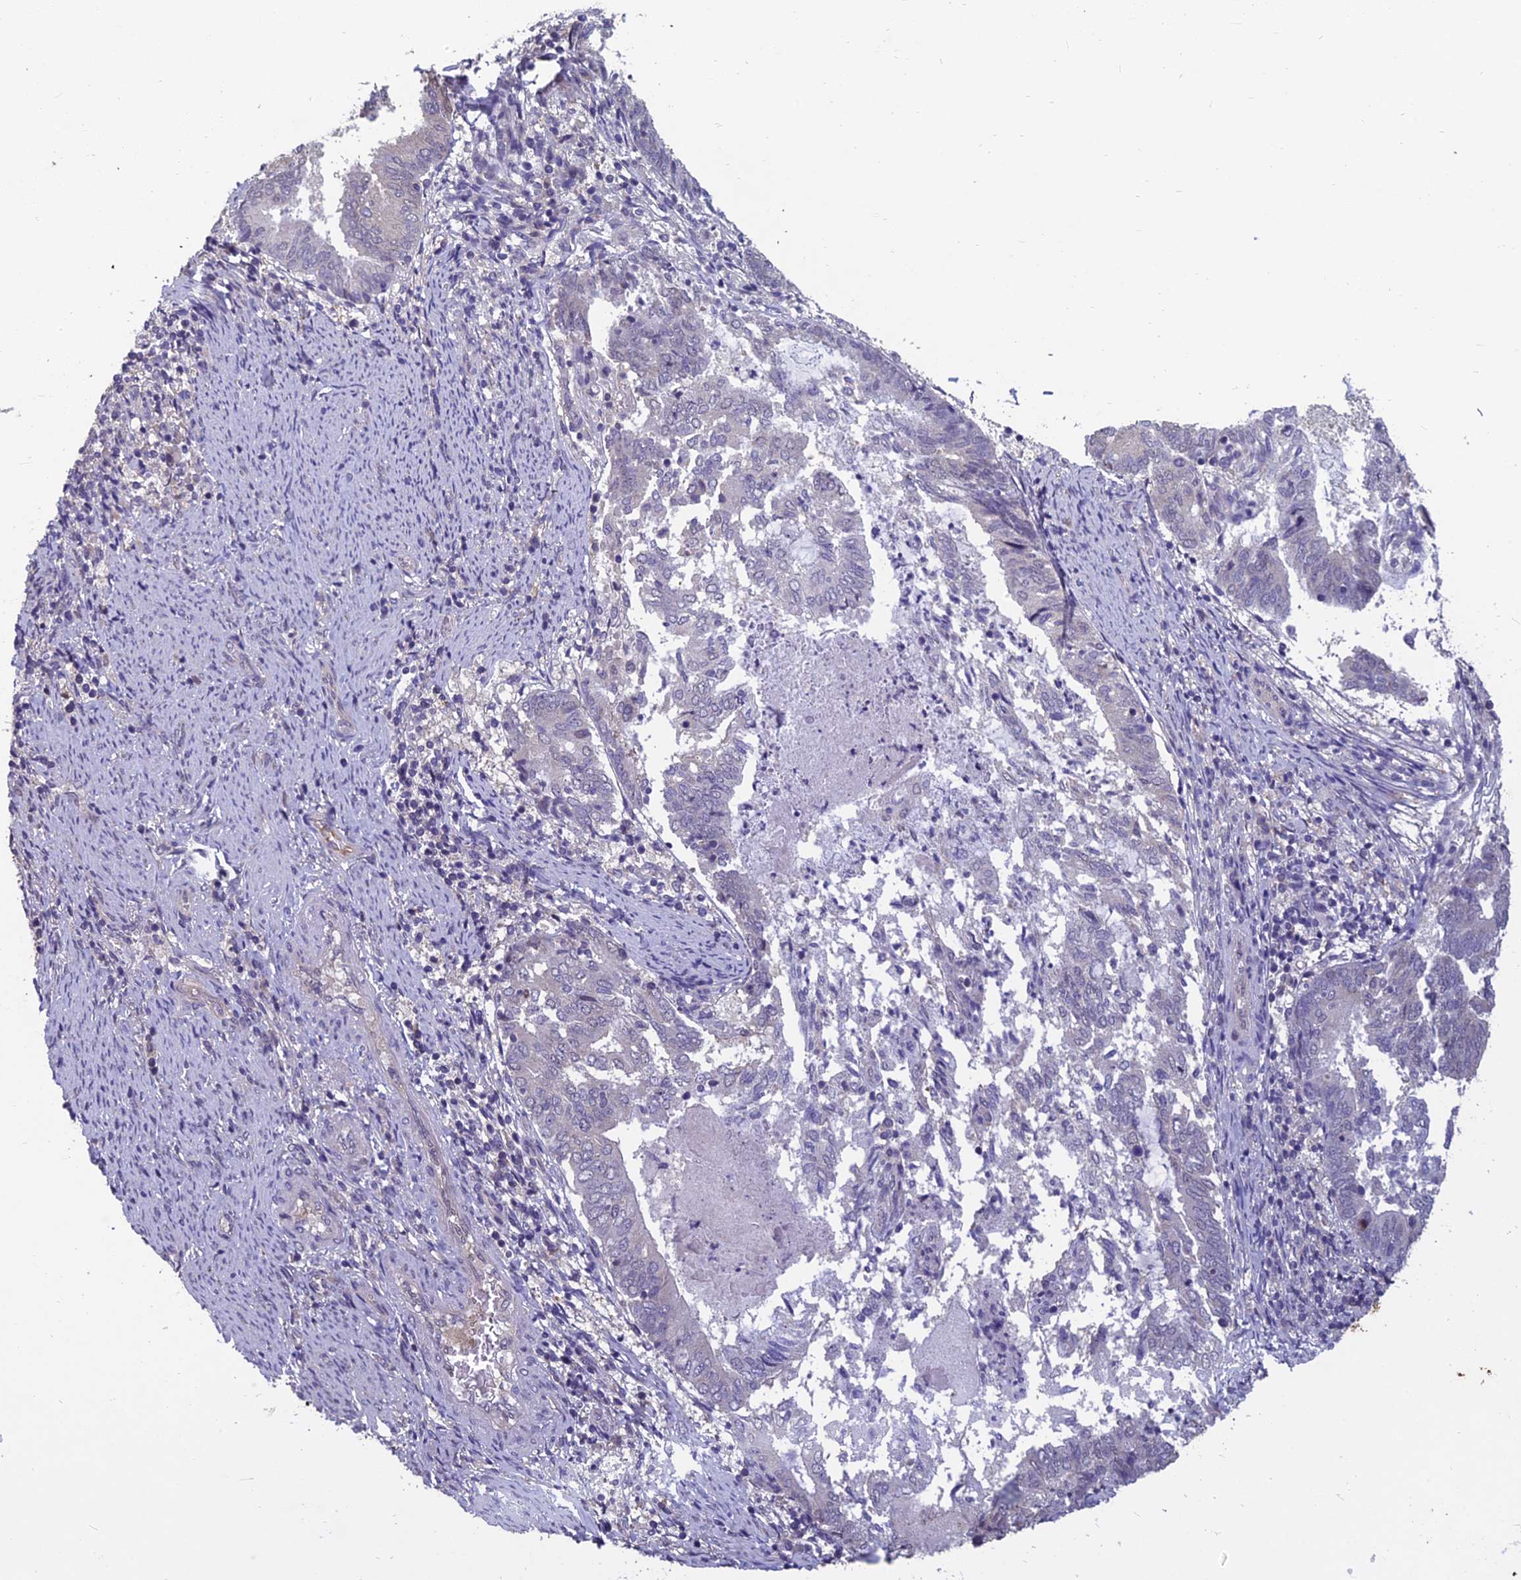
{"staining": {"intensity": "negative", "quantity": "none", "location": "none"}, "tissue": "endometrial cancer", "cell_type": "Tumor cells", "image_type": "cancer", "snomed": [{"axis": "morphology", "description": "Adenocarcinoma, NOS"}, {"axis": "topography", "description": "Endometrium"}], "caption": "Tumor cells show no significant protein positivity in endometrial cancer (adenocarcinoma). The staining is performed using DAB brown chromogen with nuclei counter-stained in using hematoxylin.", "gene": "GRWD1", "patient": {"sex": "female", "age": 80}}